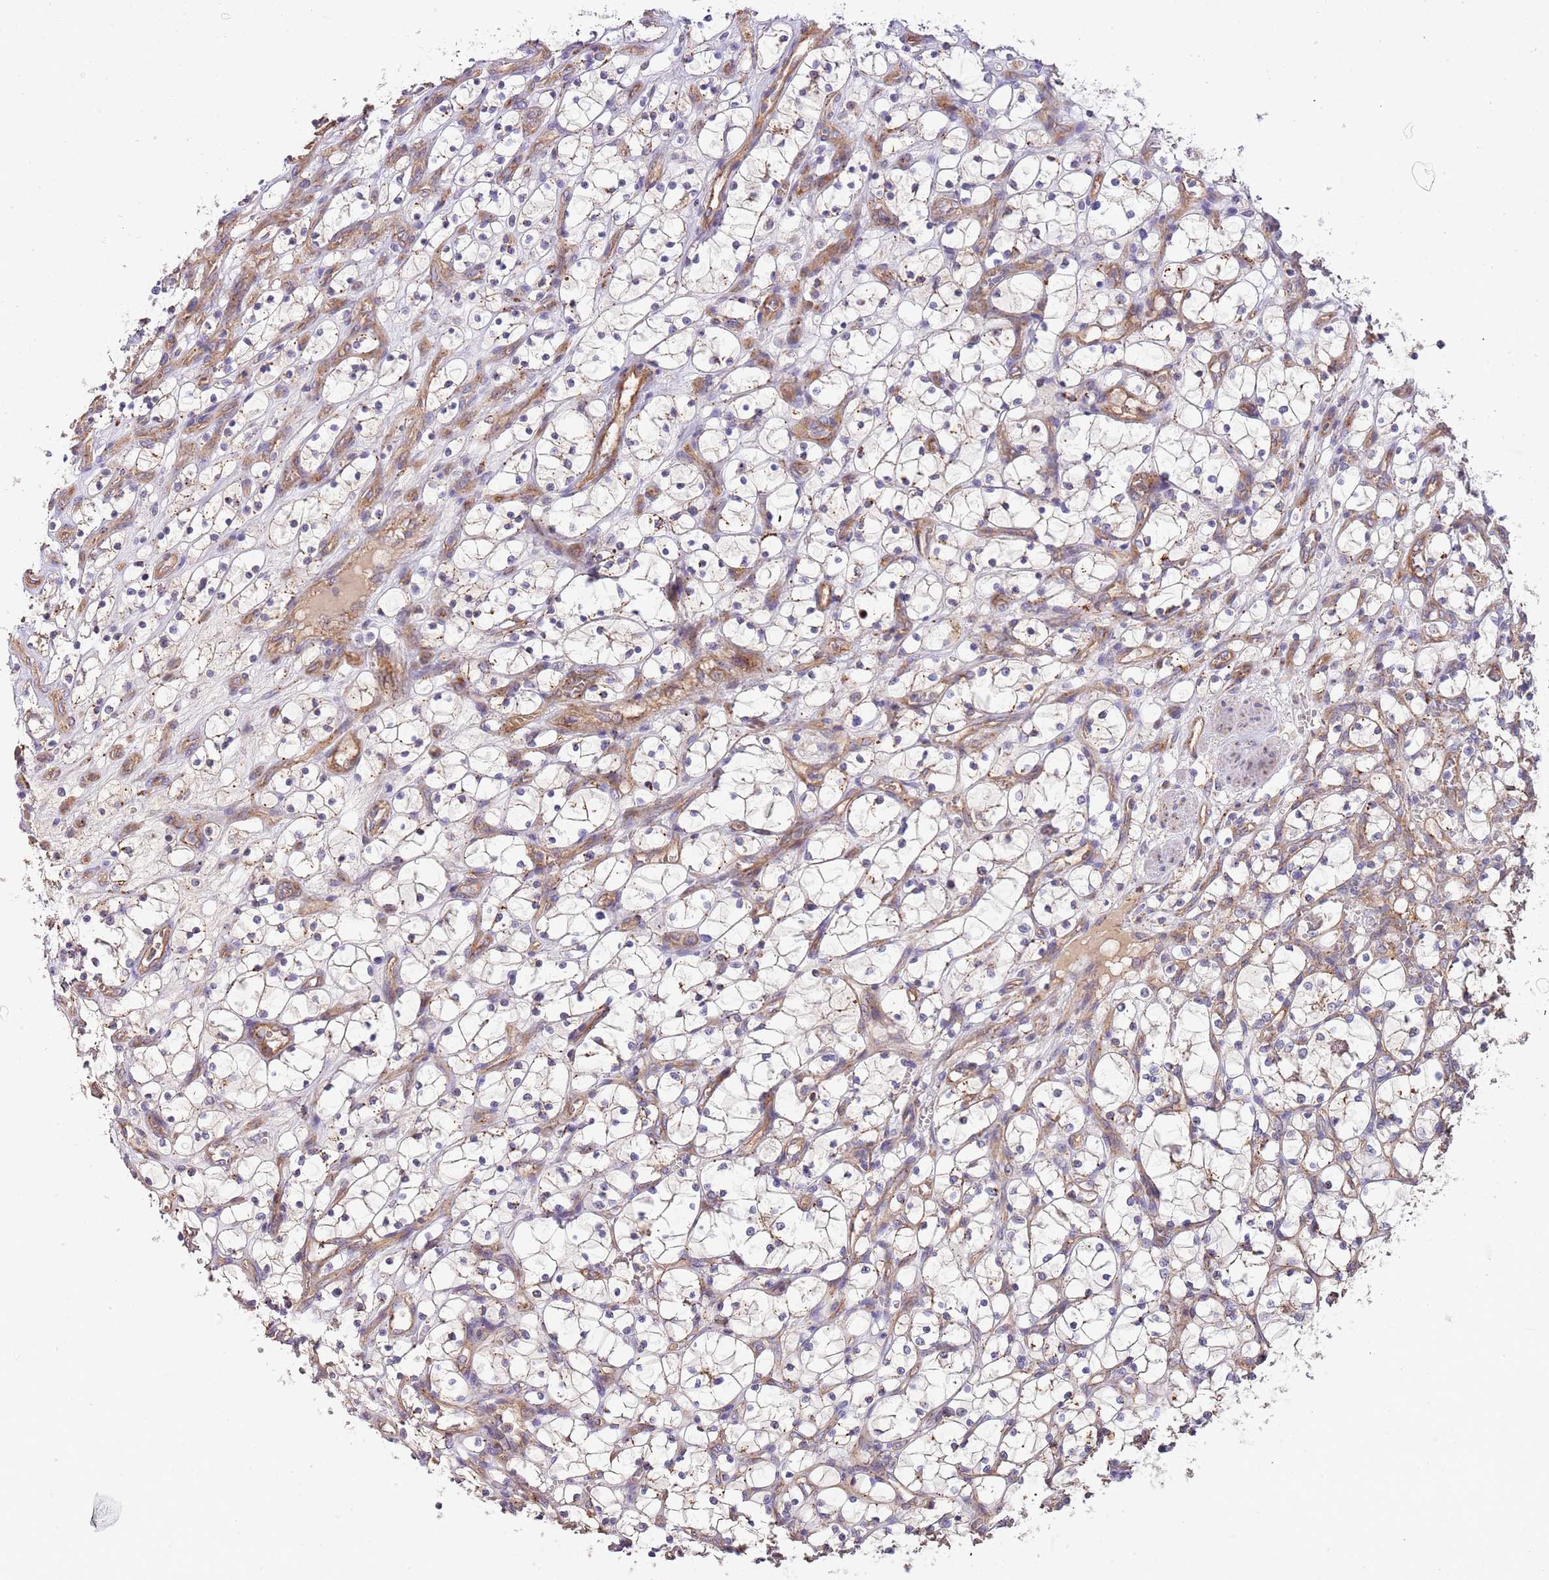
{"staining": {"intensity": "negative", "quantity": "none", "location": "none"}, "tissue": "renal cancer", "cell_type": "Tumor cells", "image_type": "cancer", "snomed": [{"axis": "morphology", "description": "Adenocarcinoma, NOS"}, {"axis": "topography", "description": "Kidney"}], "caption": "A high-resolution micrograph shows immunohistochemistry (IHC) staining of renal cancer (adenocarcinoma), which exhibits no significant expression in tumor cells.", "gene": "DOCK6", "patient": {"sex": "female", "age": 69}}